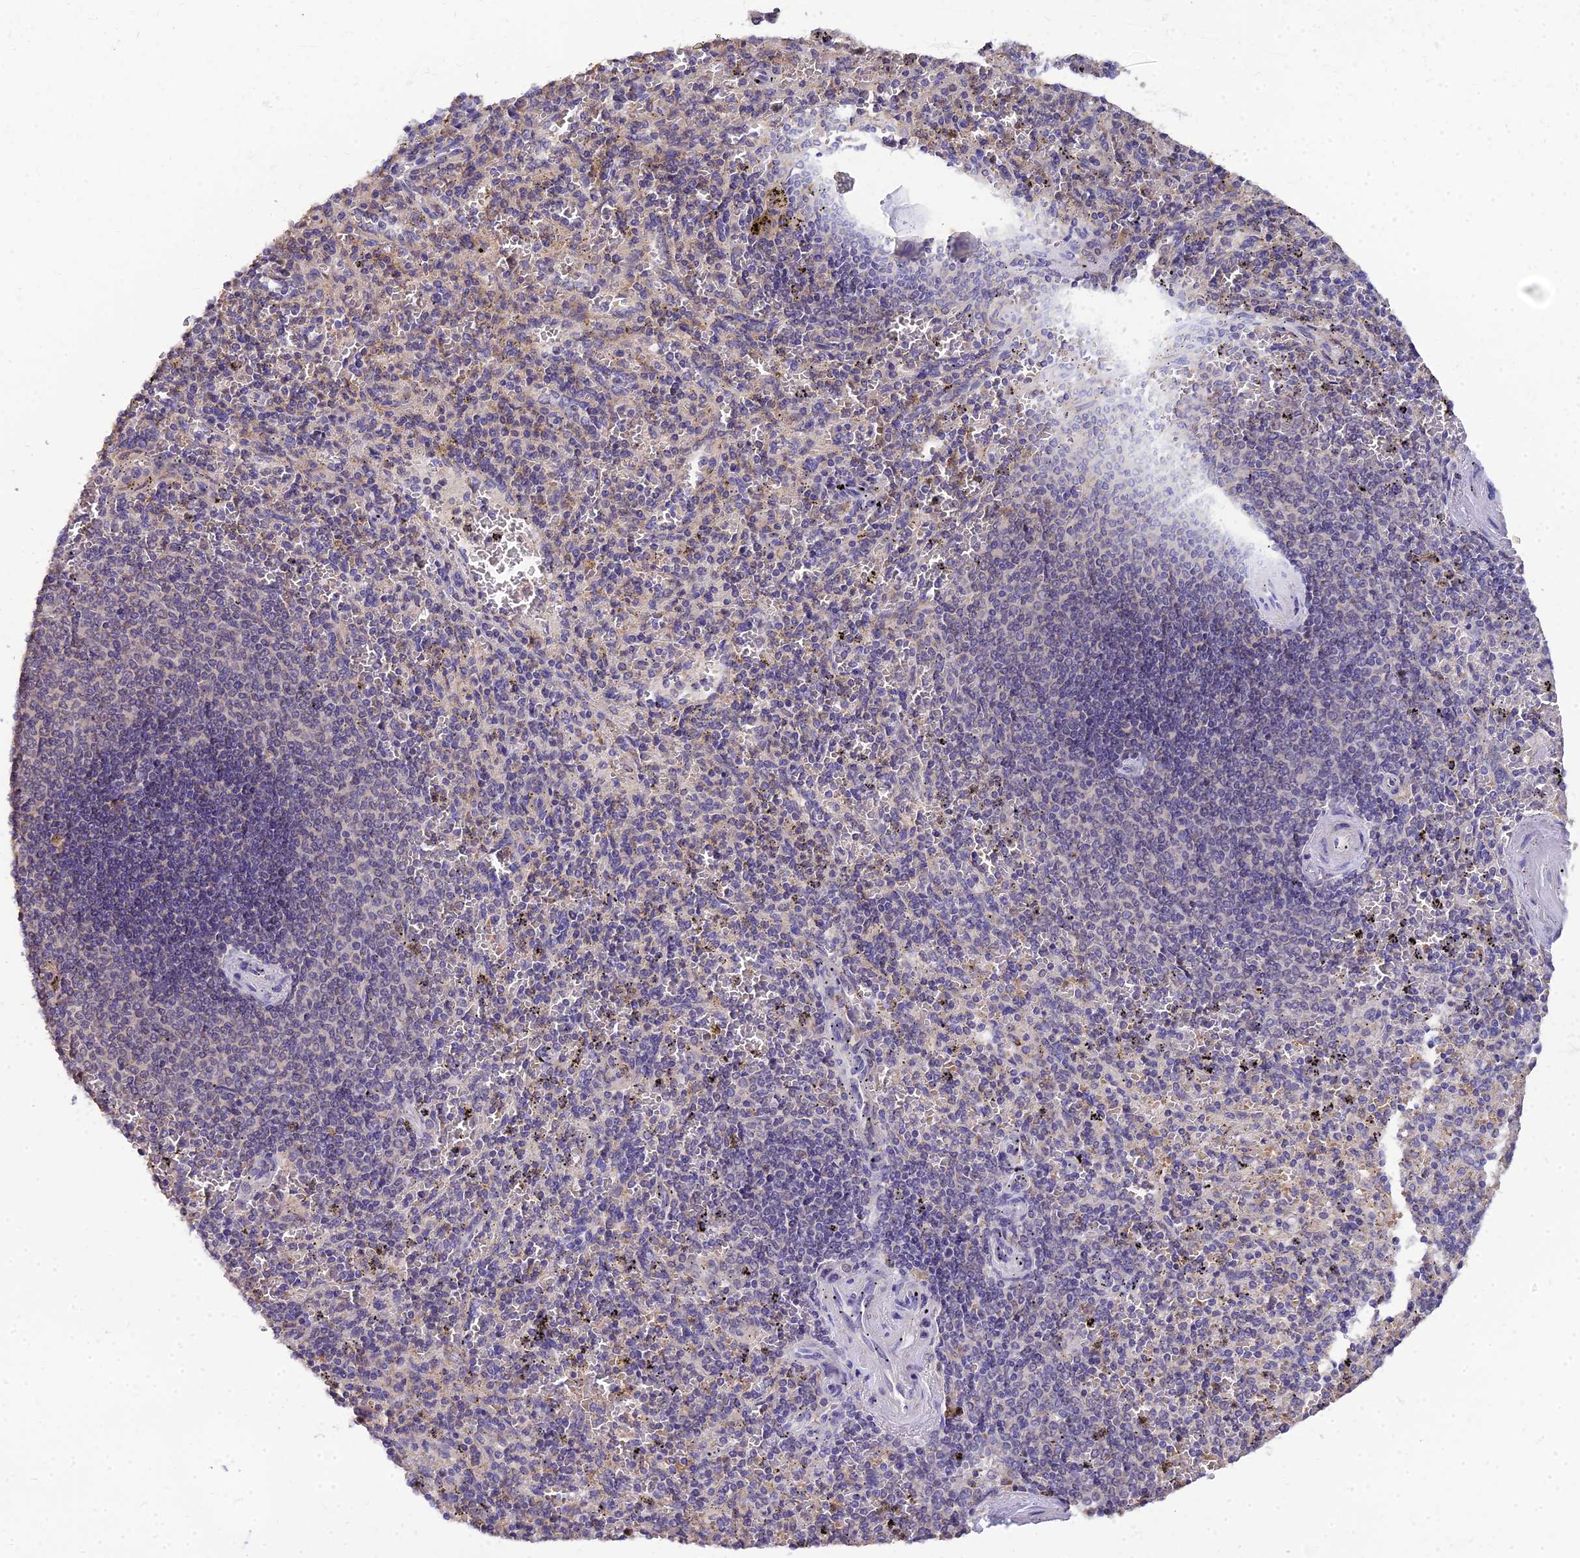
{"staining": {"intensity": "negative", "quantity": "none", "location": "none"}, "tissue": "spleen", "cell_type": "Cells in red pulp", "image_type": "normal", "snomed": [{"axis": "morphology", "description": "Normal tissue, NOS"}, {"axis": "topography", "description": "Spleen"}], "caption": "A histopathology image of human spleen is negative for staining in cells in red pulp.", "gene": "ARL8A", "patient": {"sex": "male", "age": 82}}